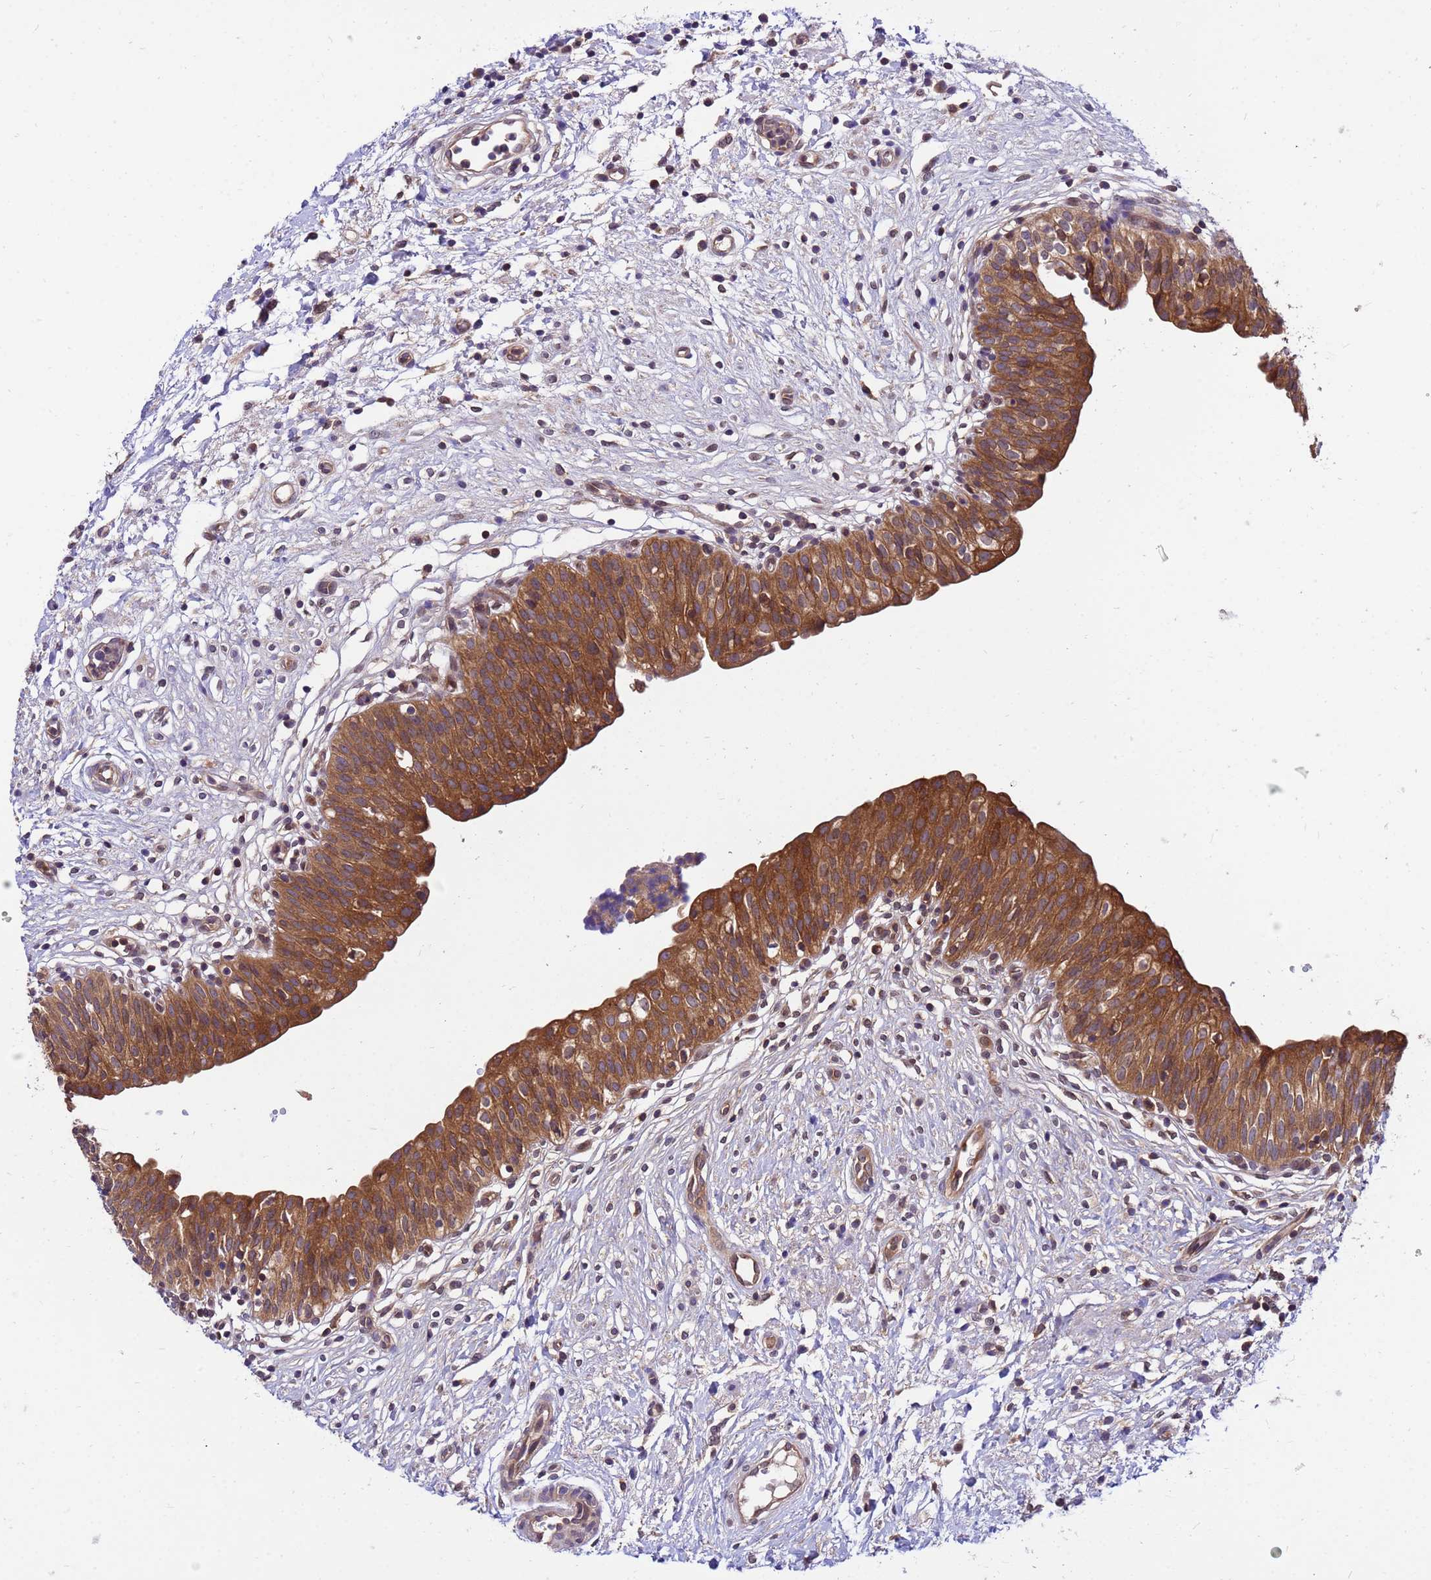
{"staining": {"intensity": "strong", "quantity": ">75%", "location": "cytoplasmic/membranous"}, "tissue": "urinary bladder", "cell_type": "Urothelial cells", "image_type": "normal", "snomed": [{"axis": "morphology", "description": "Normal tissue, NOS"}, {"axis": "topography", "description": "Urinary bladder"}], "caption": "Strong cytoplasmic/membranous staining is seen in about >75% of urothelial cells in benign urinary bladder.", "gene": "GET3", "patient": {"sex": "male", "age": 55}}